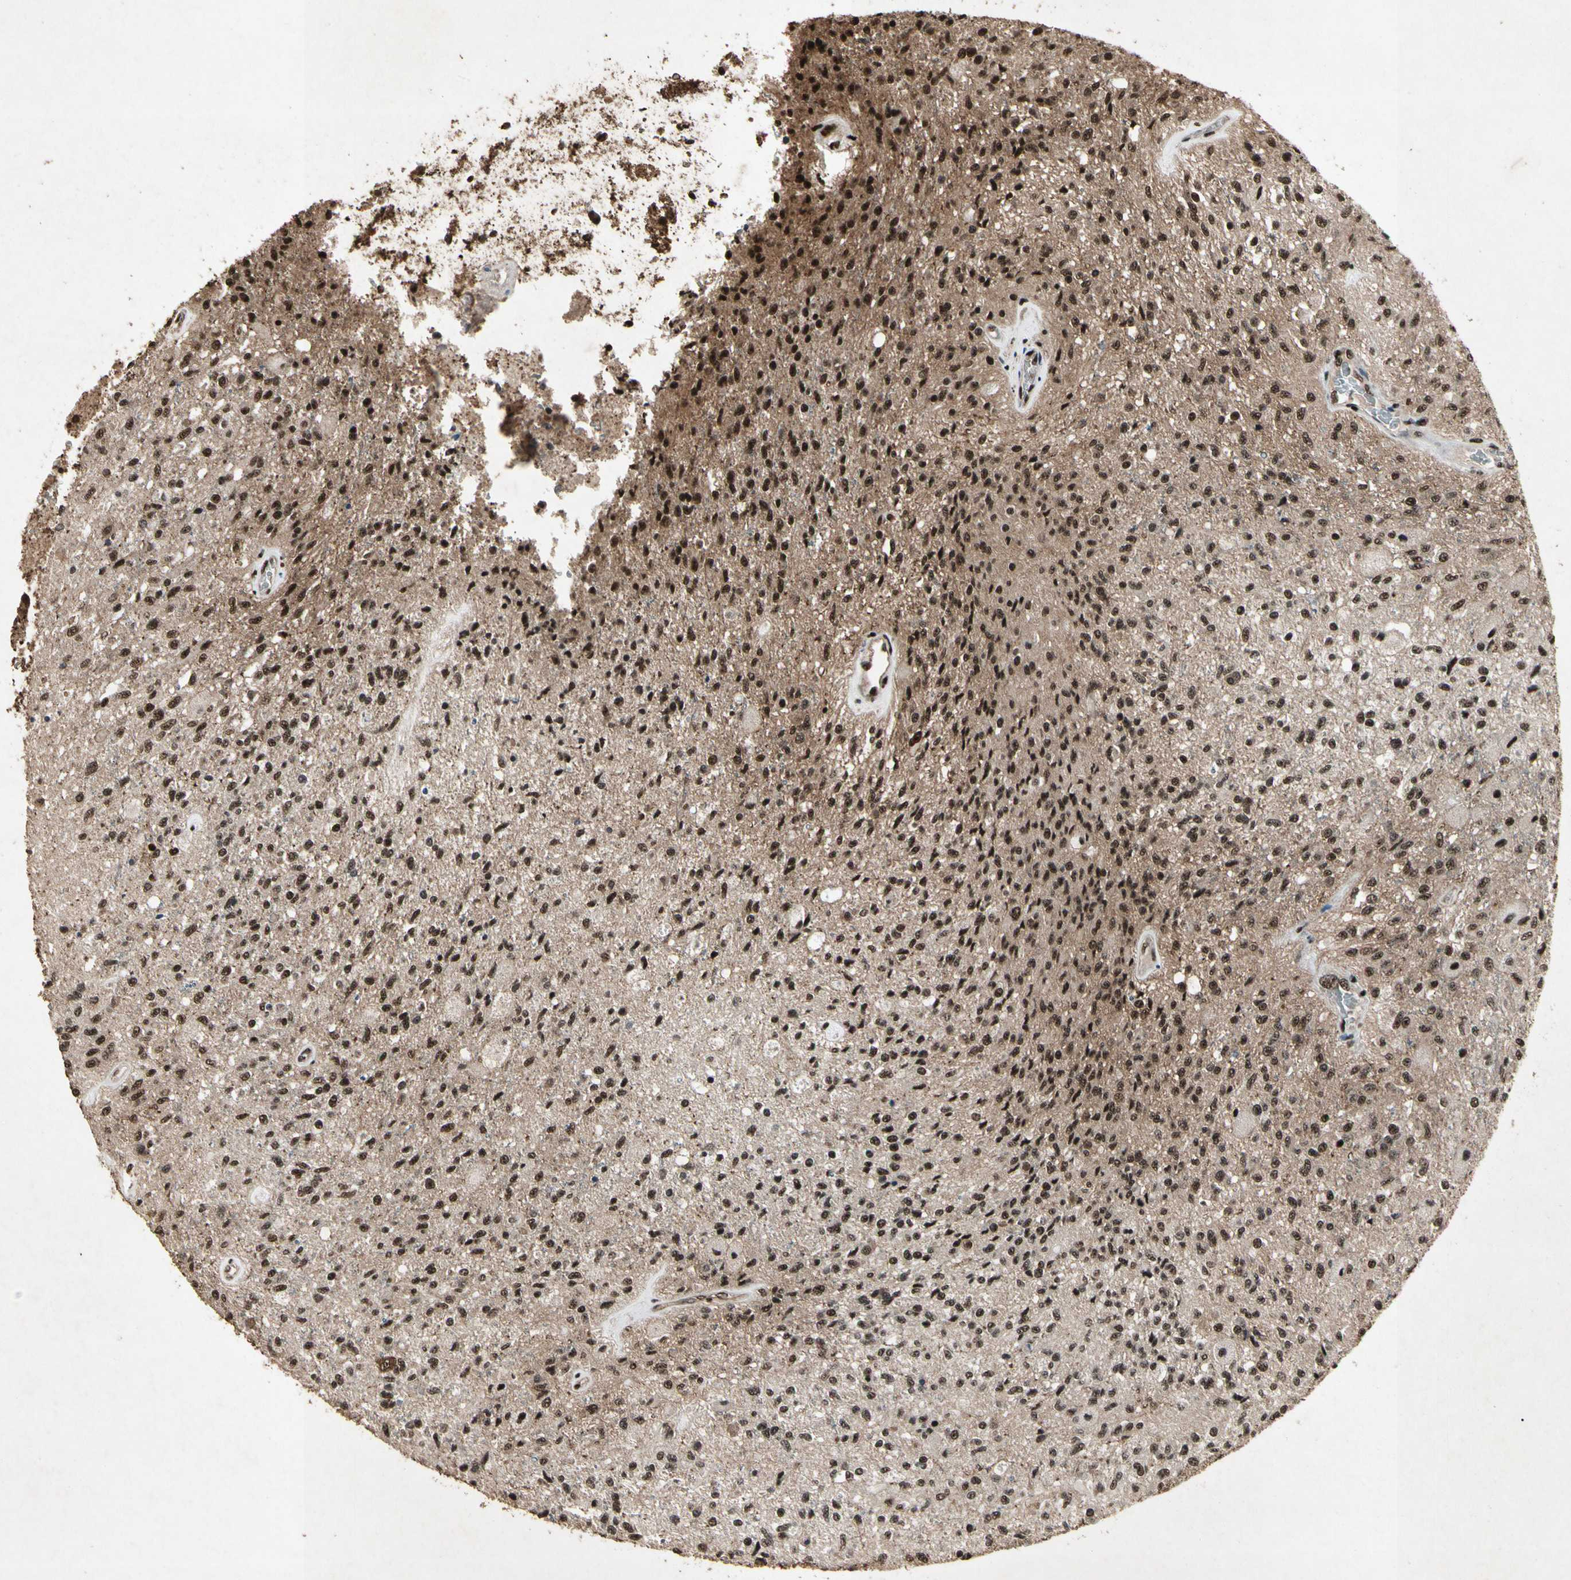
{"staining": {"intensity": "strong", "quantity": ">75%", "location": "nuclear"}, "tissue": "glioma", "cell_type": "Tumor cells", "image_type": "cancer", "snomed": [{"axis": "morphology", "description": "Normal tissue, NOS"}, {"axis": "morphology", "description": "Glioma, malignant, High grade"}, {"axis": "topography", "description": "Cerebral cortex"}], "caption": "Human glioma stained for a protein (brown) demonstrates strong nuclear positive positivity in about >75% of tumor cells.", "gene": "TBX2", "patient": {"sex": "male", "age": 77}}